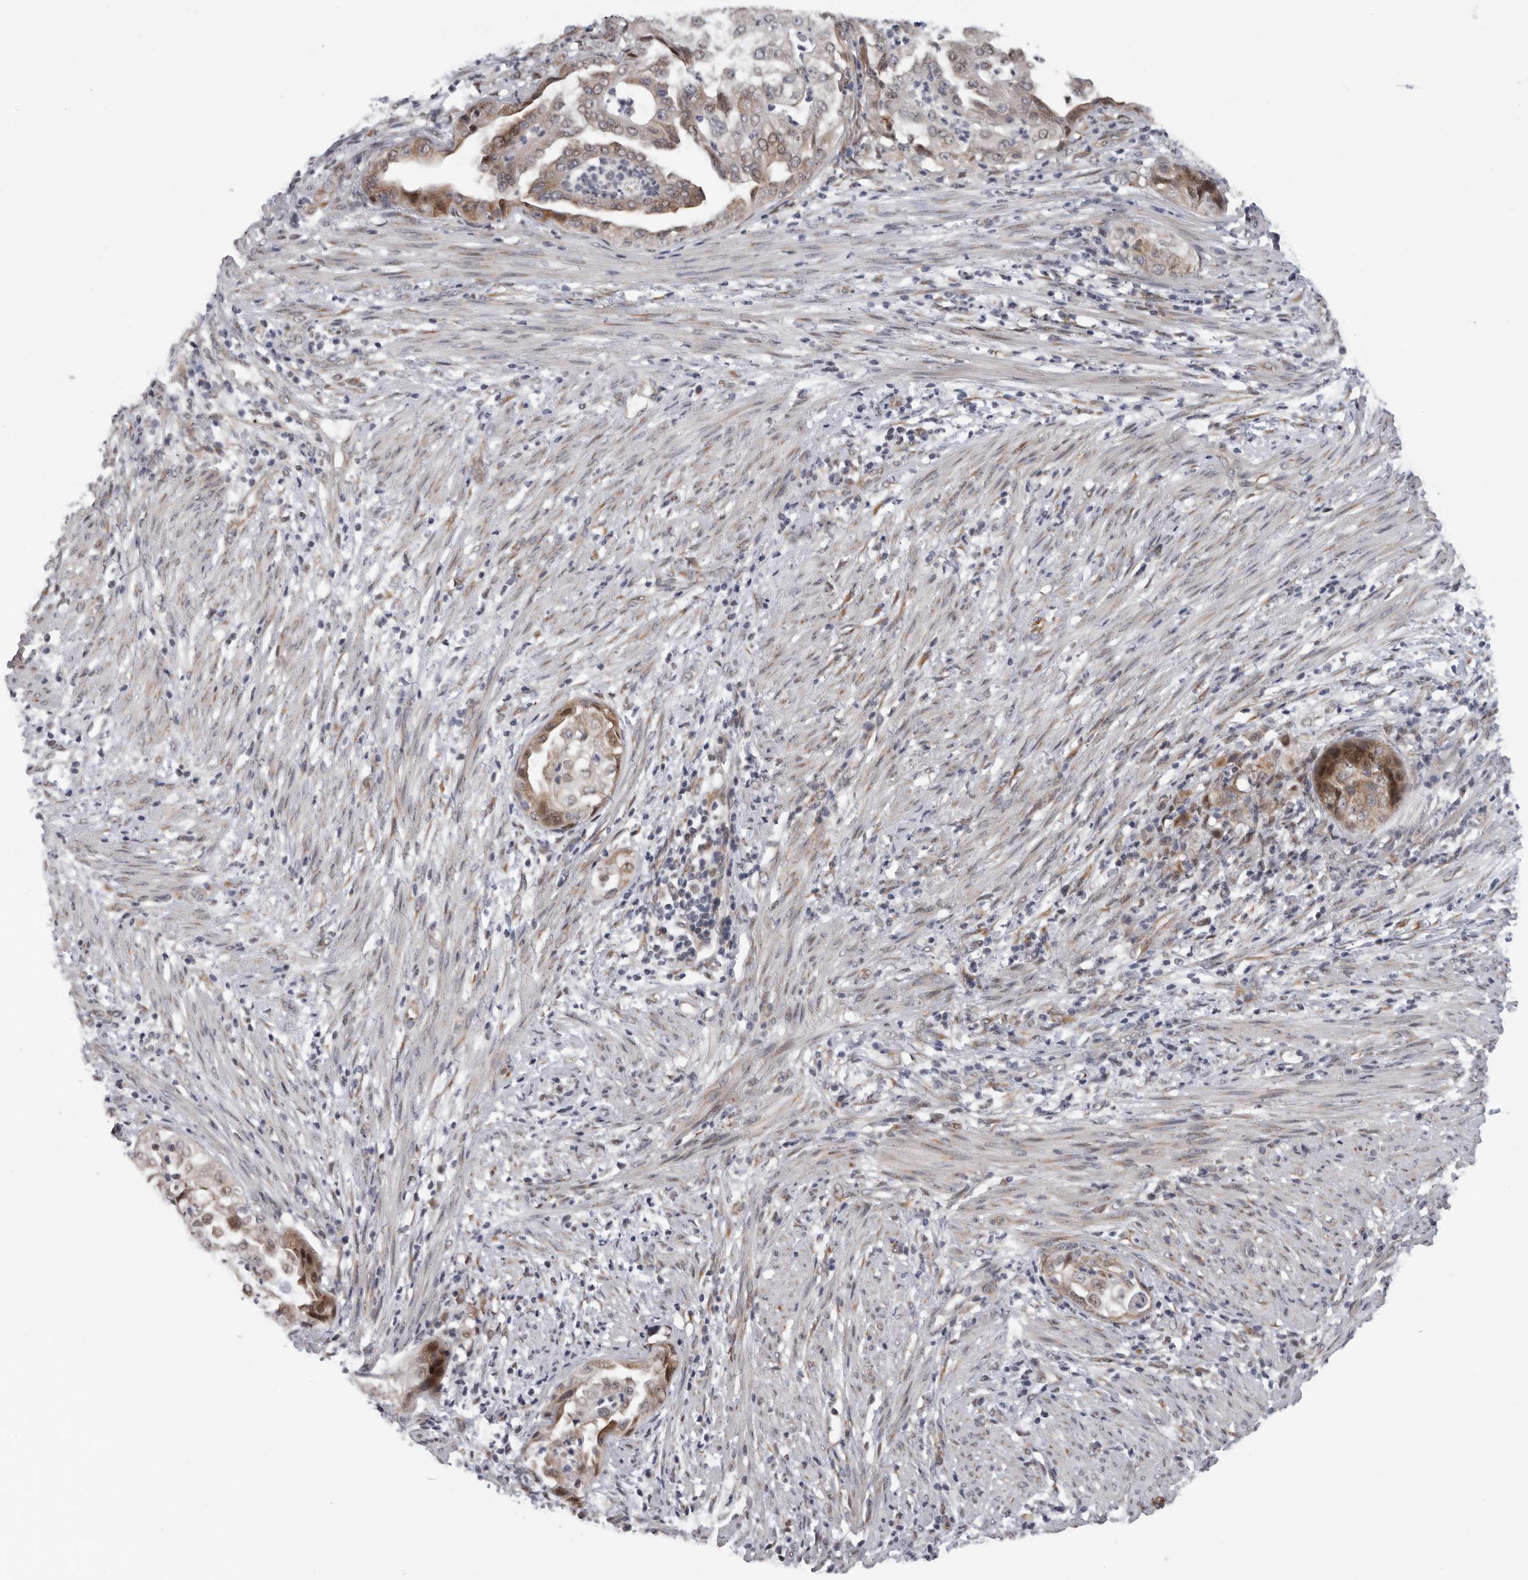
{"staining": {"intensity": "moderate", "quantity": "25%-75%", "location": "cytoplasmic/membranous,nuclear"}, "tissue": "endometrial cancer", "cell_type": "Tumor cells", "image_type": "cancer", "snomed": [{"axis": "morphology", "description": "Adenocarcinoma, NOS"}, {"axis": "topography", "description": "Endometrium"}], "caption": "Tumor cells show medium levels of moderate cytoplasmic/membranous and nuclear staining in approximately 25%-75% of cells in endometrial cancer.", "gene": "RALGPS2", "patient": {"sex": "female", "age": 85}}